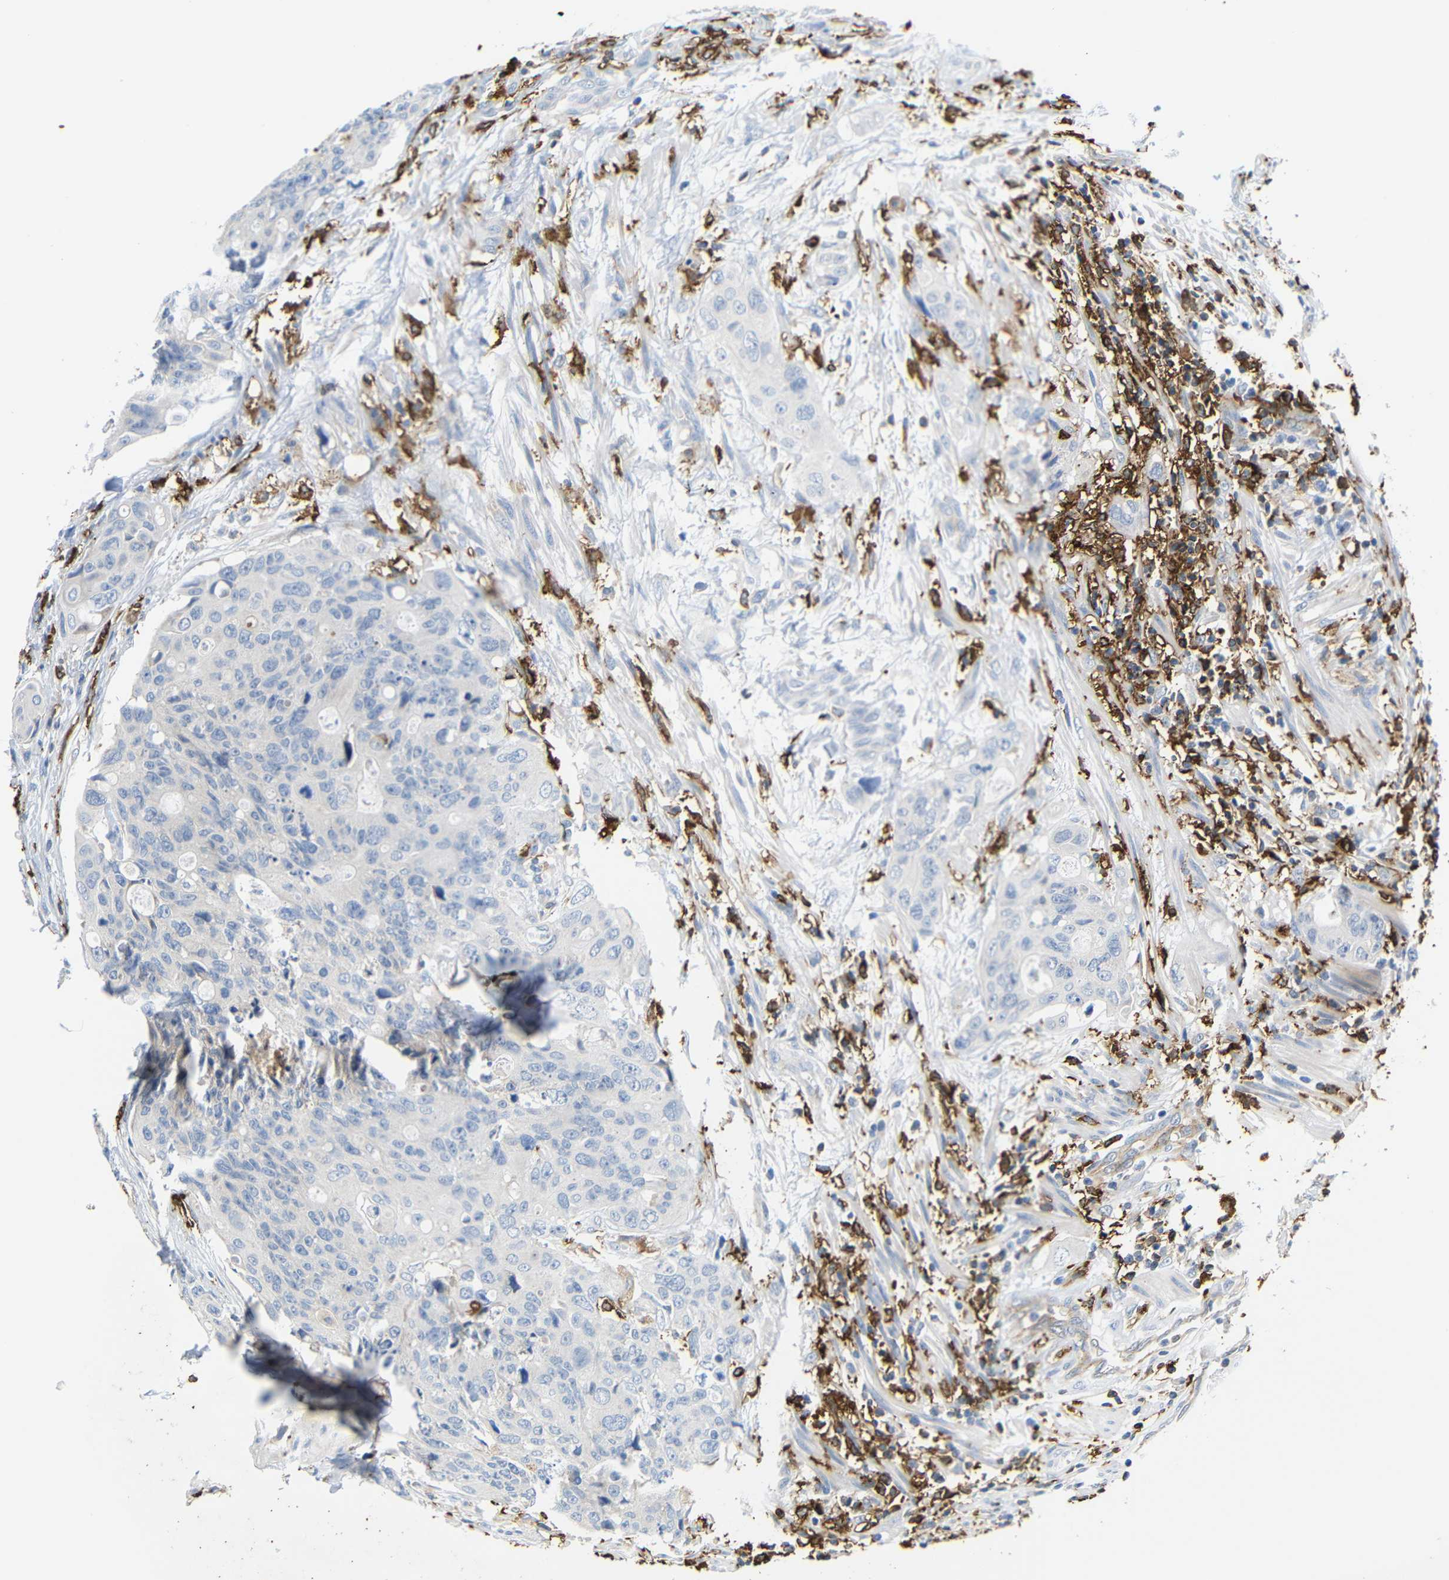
{"staining": {"intensity": "moderate", "quantity": "<25%", "location": "cytoplasmic/membranous"}, "tissue": "colorectal cancer", "cell_type": "Tumor cells", "image_type": "cancer", "snomed": [{"axis": "morphology", "description": "Adenocarcinoma, NOS"}, {"axis": "topography", "description": "Colon"}], "caption": "There is low levels of moderate cytoplasmic/membranous expression in tumor cells of colorectal cancer (adenocarcinoma), as demonstrated by immunohistochemical staining (brown color).", "gene": "HLA-DQB1", "patient": {"sex": "female", "age": 57}}